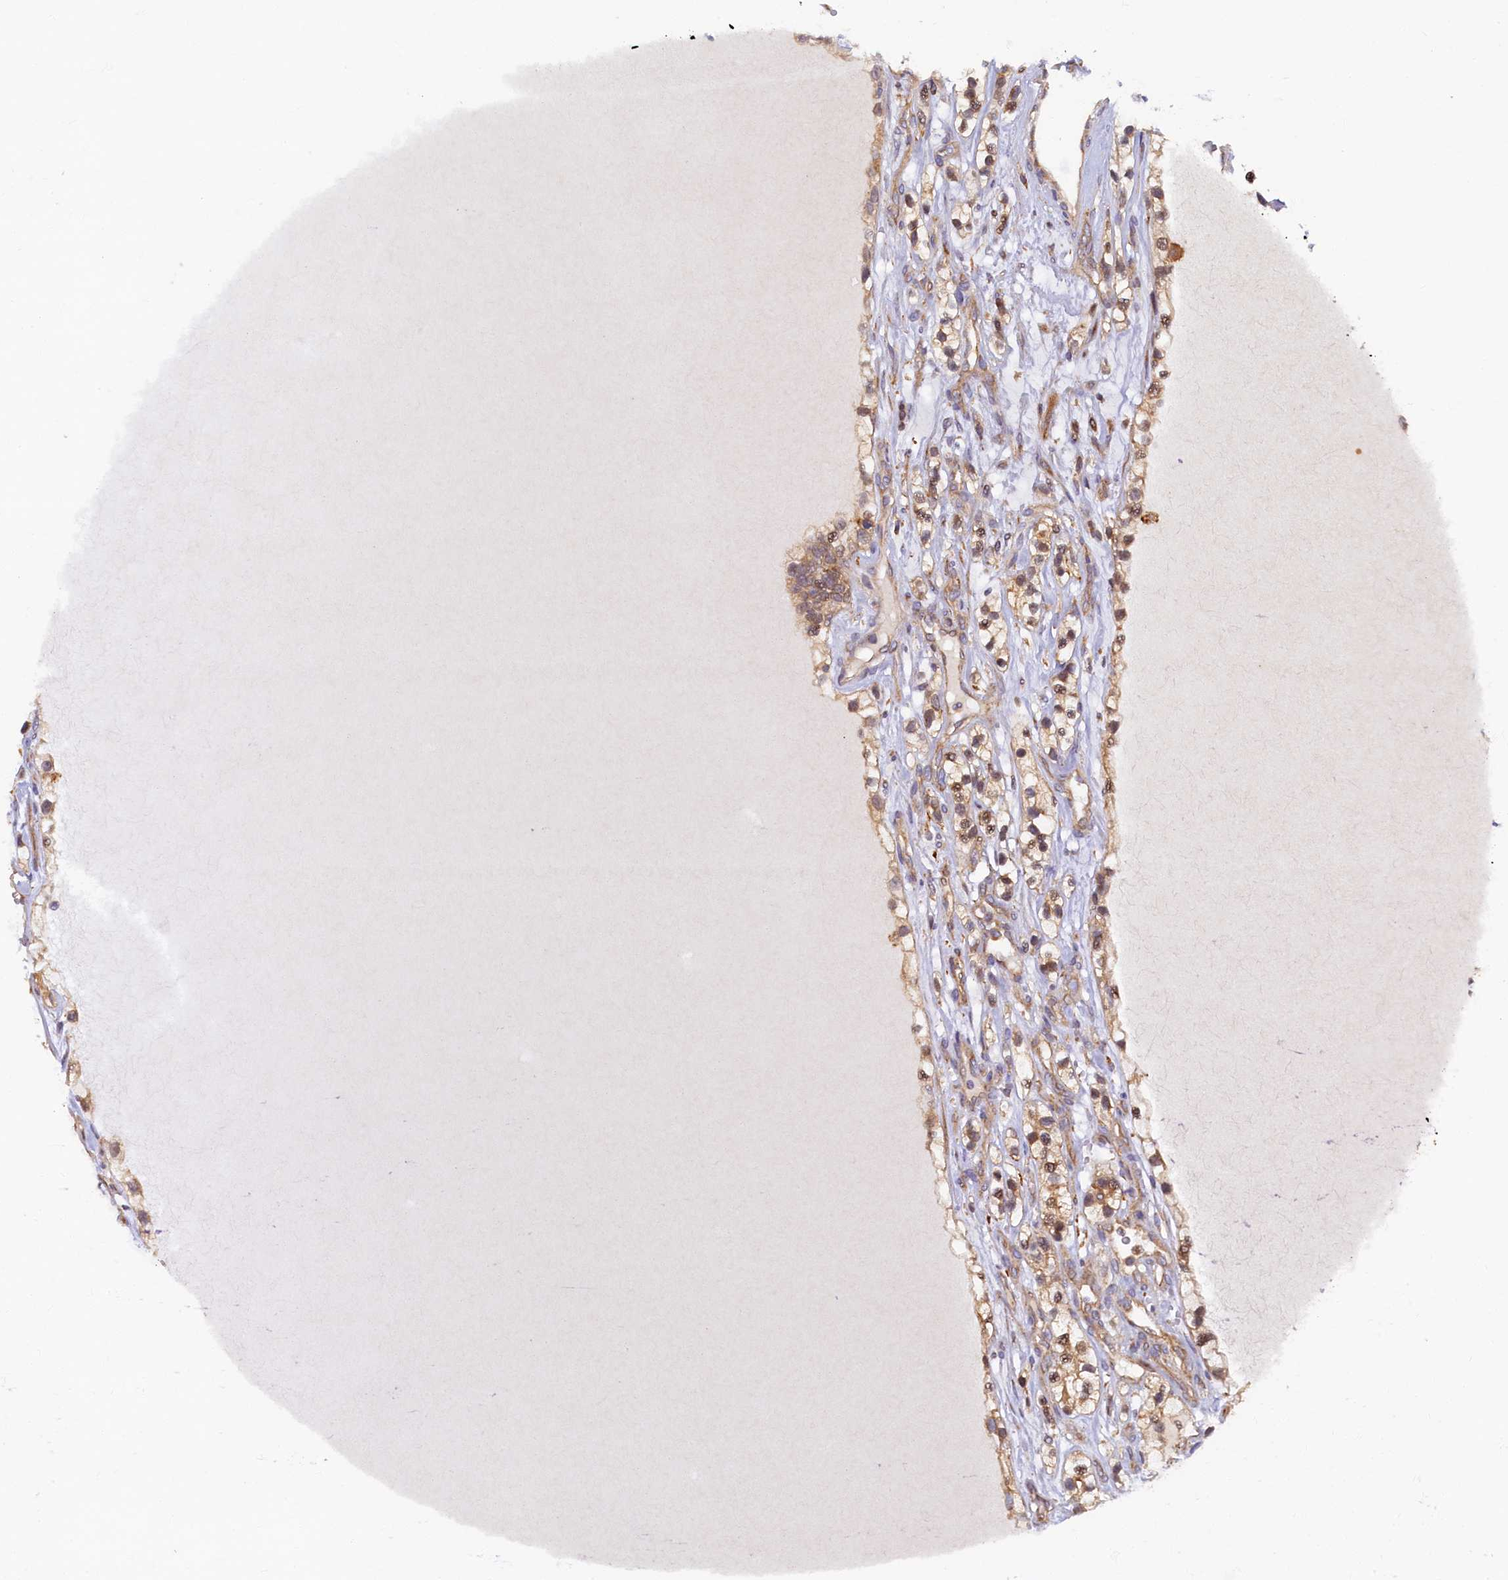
{"staining": {"intensity": "moderate", "quantity": ">75%", "location": "cytoplasmic/membranous,nuclear"}, "tissue": "renal cancer", "cell_type": "Tumor cells", "image_type": "cancer", "snomed": [{"axis": "morphology", "description": "Adenocarcinoma, NOS"}, {"axis": "topography", "description": "Kidney"}], "caption": "Adenocarcinoma (renal) stained for a protein reveals moderate cytoplasmic/membranous and nuclear positivity in tumor cells. Nuclei are stained in blue.", "gene": "STX12", "patient": {"sex": "female", "age": 57}}